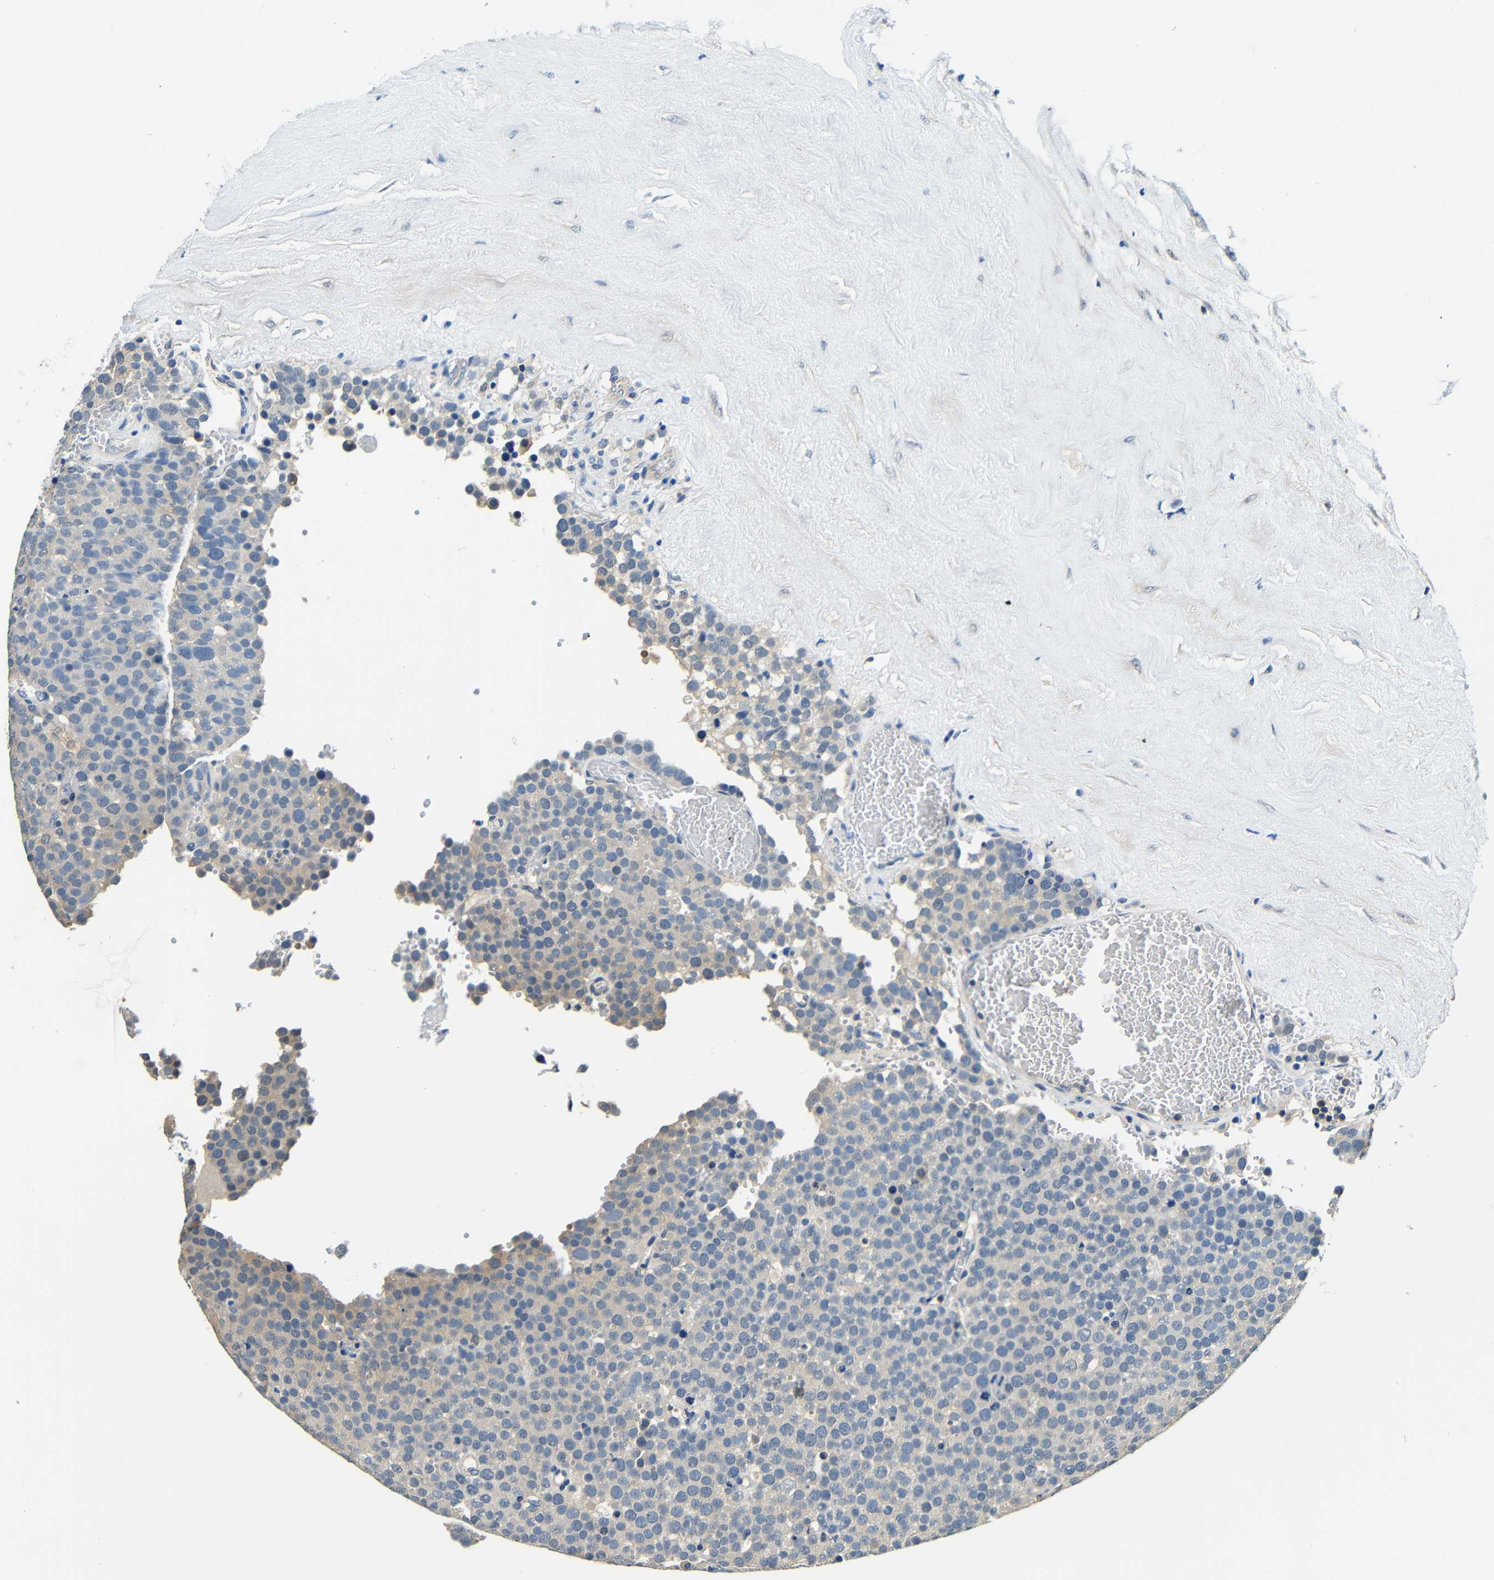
{"staining": {"intensity": "weak", "quantity": "<25%", "location": "cytoplasmic/membranous"}, "tissue": "testis cancer", "cell_type": "Tumor cells", "image_type": "cancer", "snomed": [{"axis": "morphology", "description": "Normal tissue, NOS"}, {"axis": "morphology", "description": "Seminoma, NOS"}, {"axis": "topography", "description": "Testis"}], "caption": "Immunohistochemistry of human testis seminoma exhibits no positivity in tumor cells.", "gene": "ADAP1", "patient": {"sex": "male", "age": 71}}